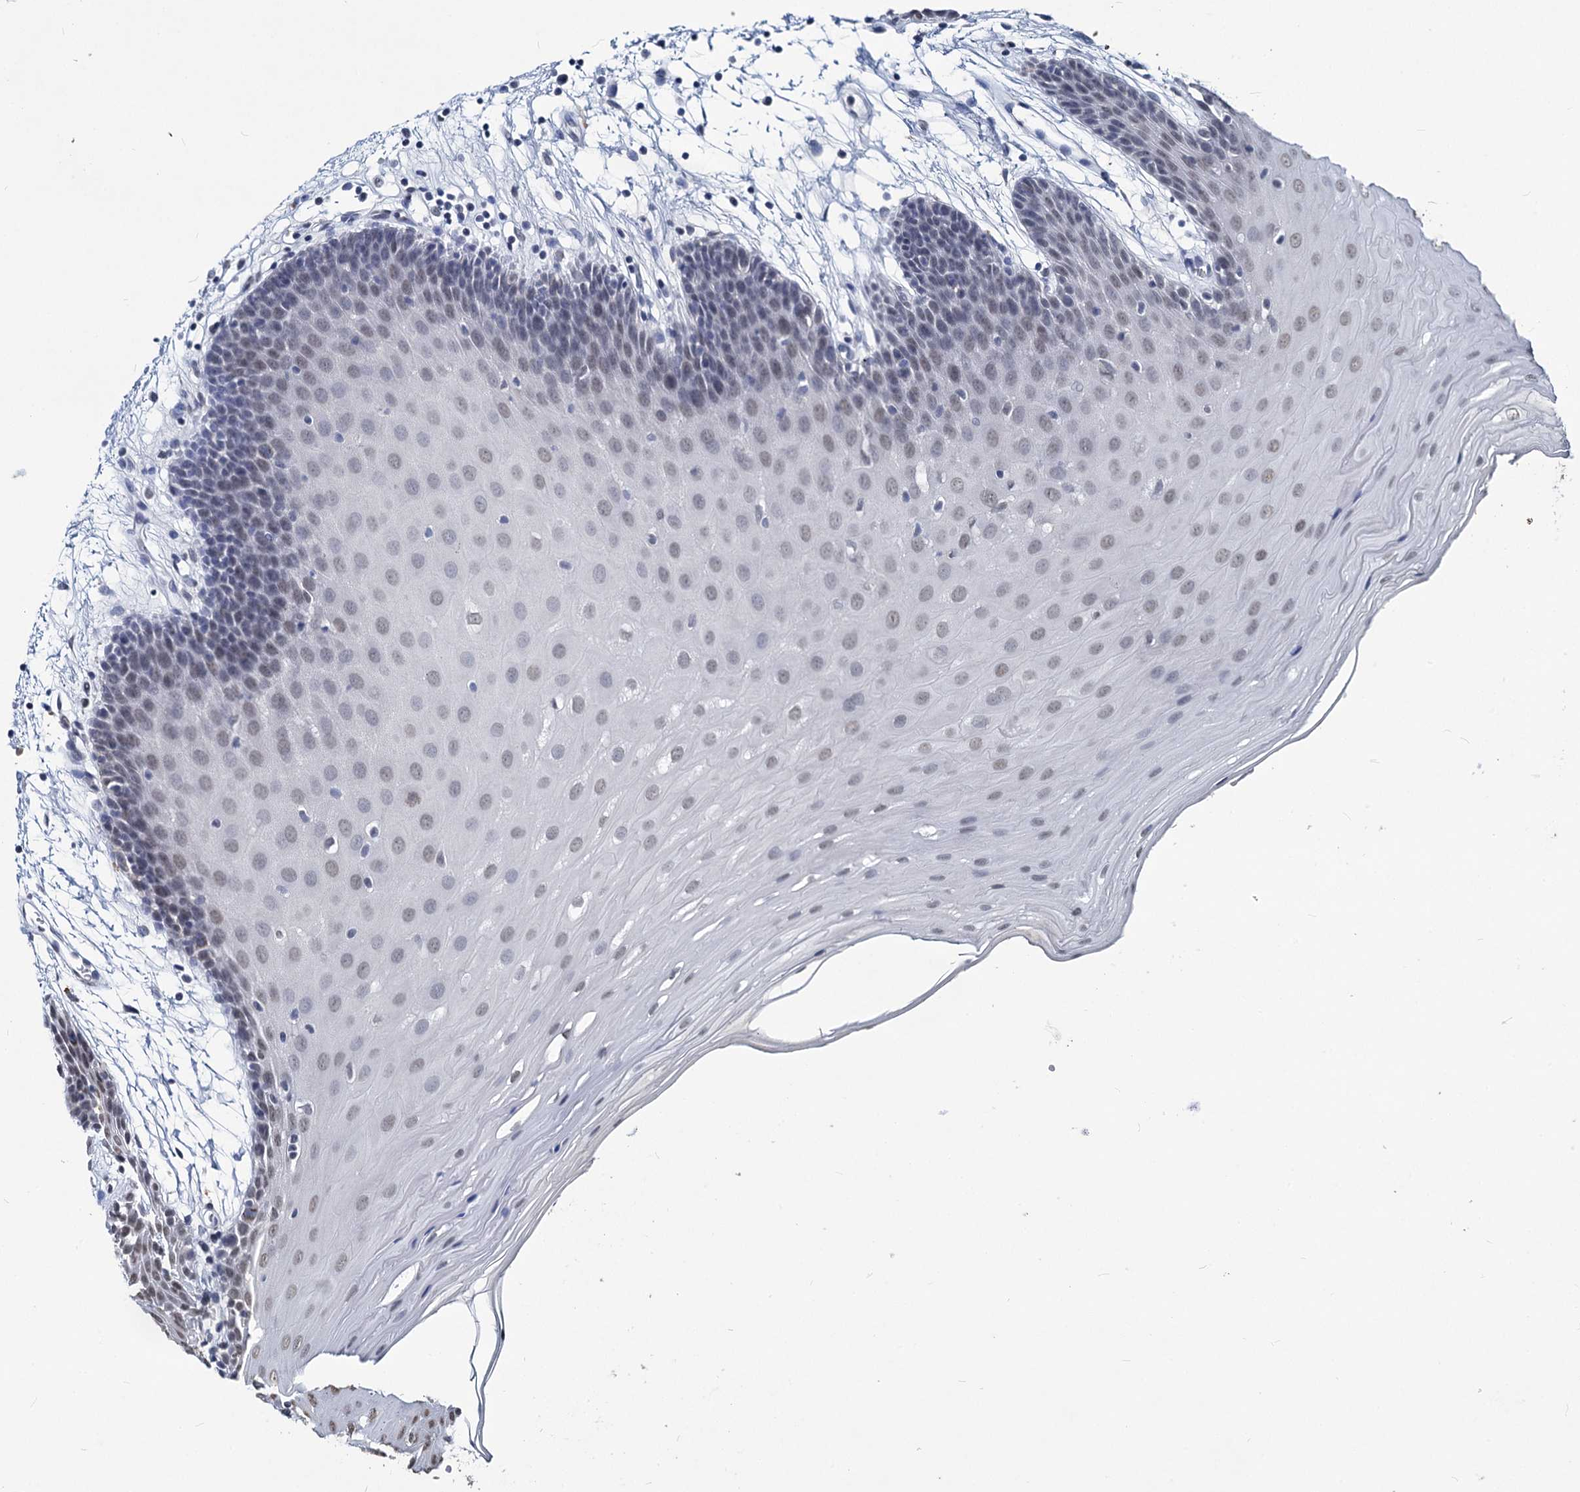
{"staining": {"intensity": "negative", "quantity": "none", "location": "none"}, "tissue": "oral mucosa", "cell_type": "Squamous epithelial cells", "image_type": "normal", "snomed": [{"axis": "morphology", "description": "Normal tissue, NOS"}, {"axis": "topography", "description": "Skeletal muscle"}, {"axis": "topography", "description": "Oral tissue"}, {"axis": "topography", "description": "Salivary gland"}, {"axis": "topography", "description": "Peripheral nerve tissue"}], "caption": "Immunohistochemistry (IHC) of normal oral mucosa reveals no expression in squamous epithelial cells. (DAB immunohistochemistry (IHC) visualized using brightfield microscopy, high magnification).", "gene": "PARPBP", "patient": {"sex": "male", "age": 54}}